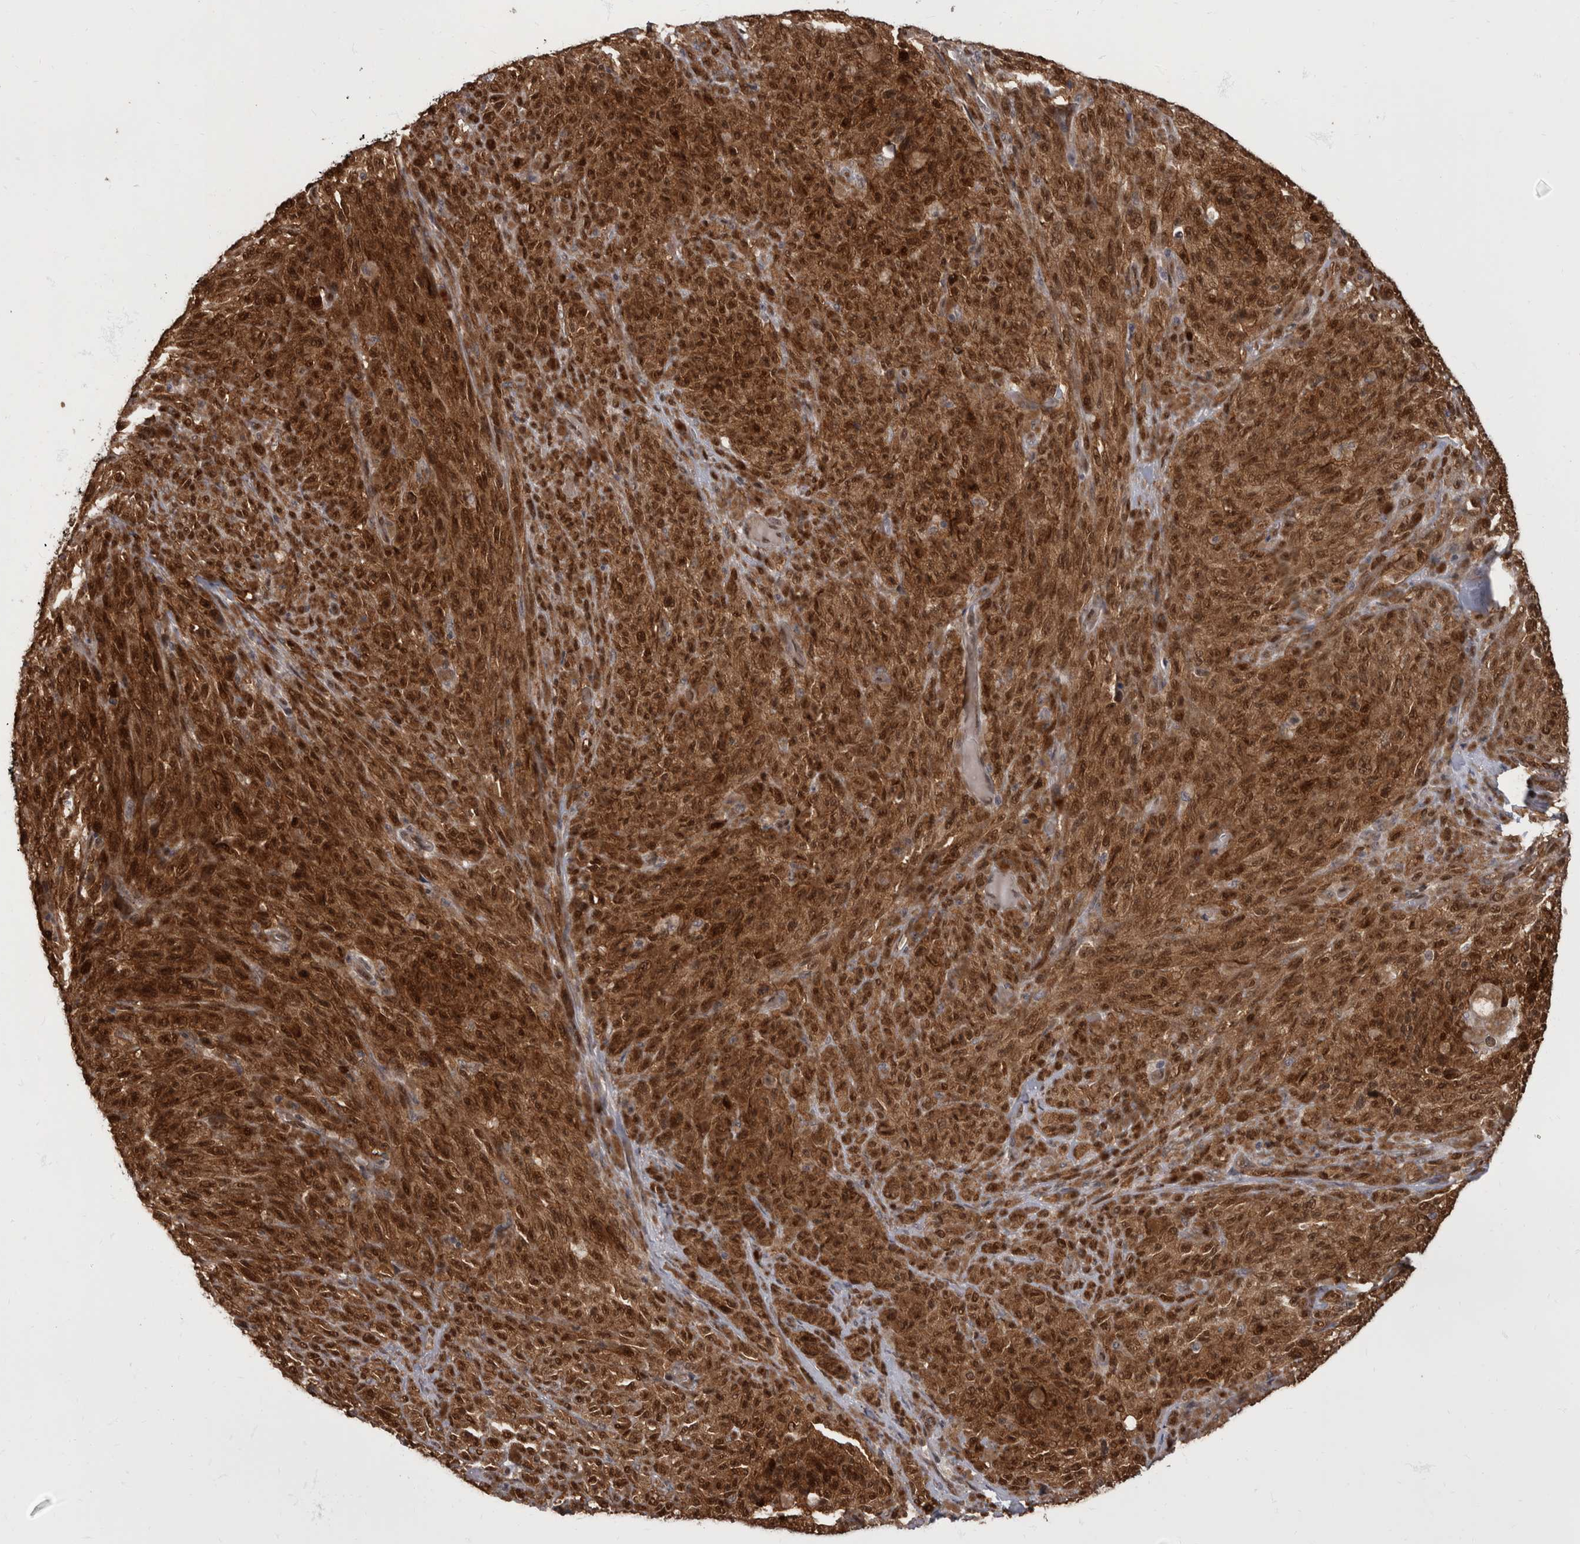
{"staining": {"intensity": "strong", "quantity": ">75%", "location": "cytoplasmic/membranous,nuclear"}, "tissue": "melanoma", "cell_type": "Tumor cells", "image_type": "cancer", "snomed": [{"axis": "morphology", "description": "Malignant melanoma, NOS"}, {"axis": "topography", "description": "Skin"}], "caption": "Protein expression analysis of human malignant melanoma reveals strong cytoplasmic/membranous and nuclear expression in approximately >75% of tumor cells.", "gene": "AKT3", "patient": {"sex": "female", "age": 82}}